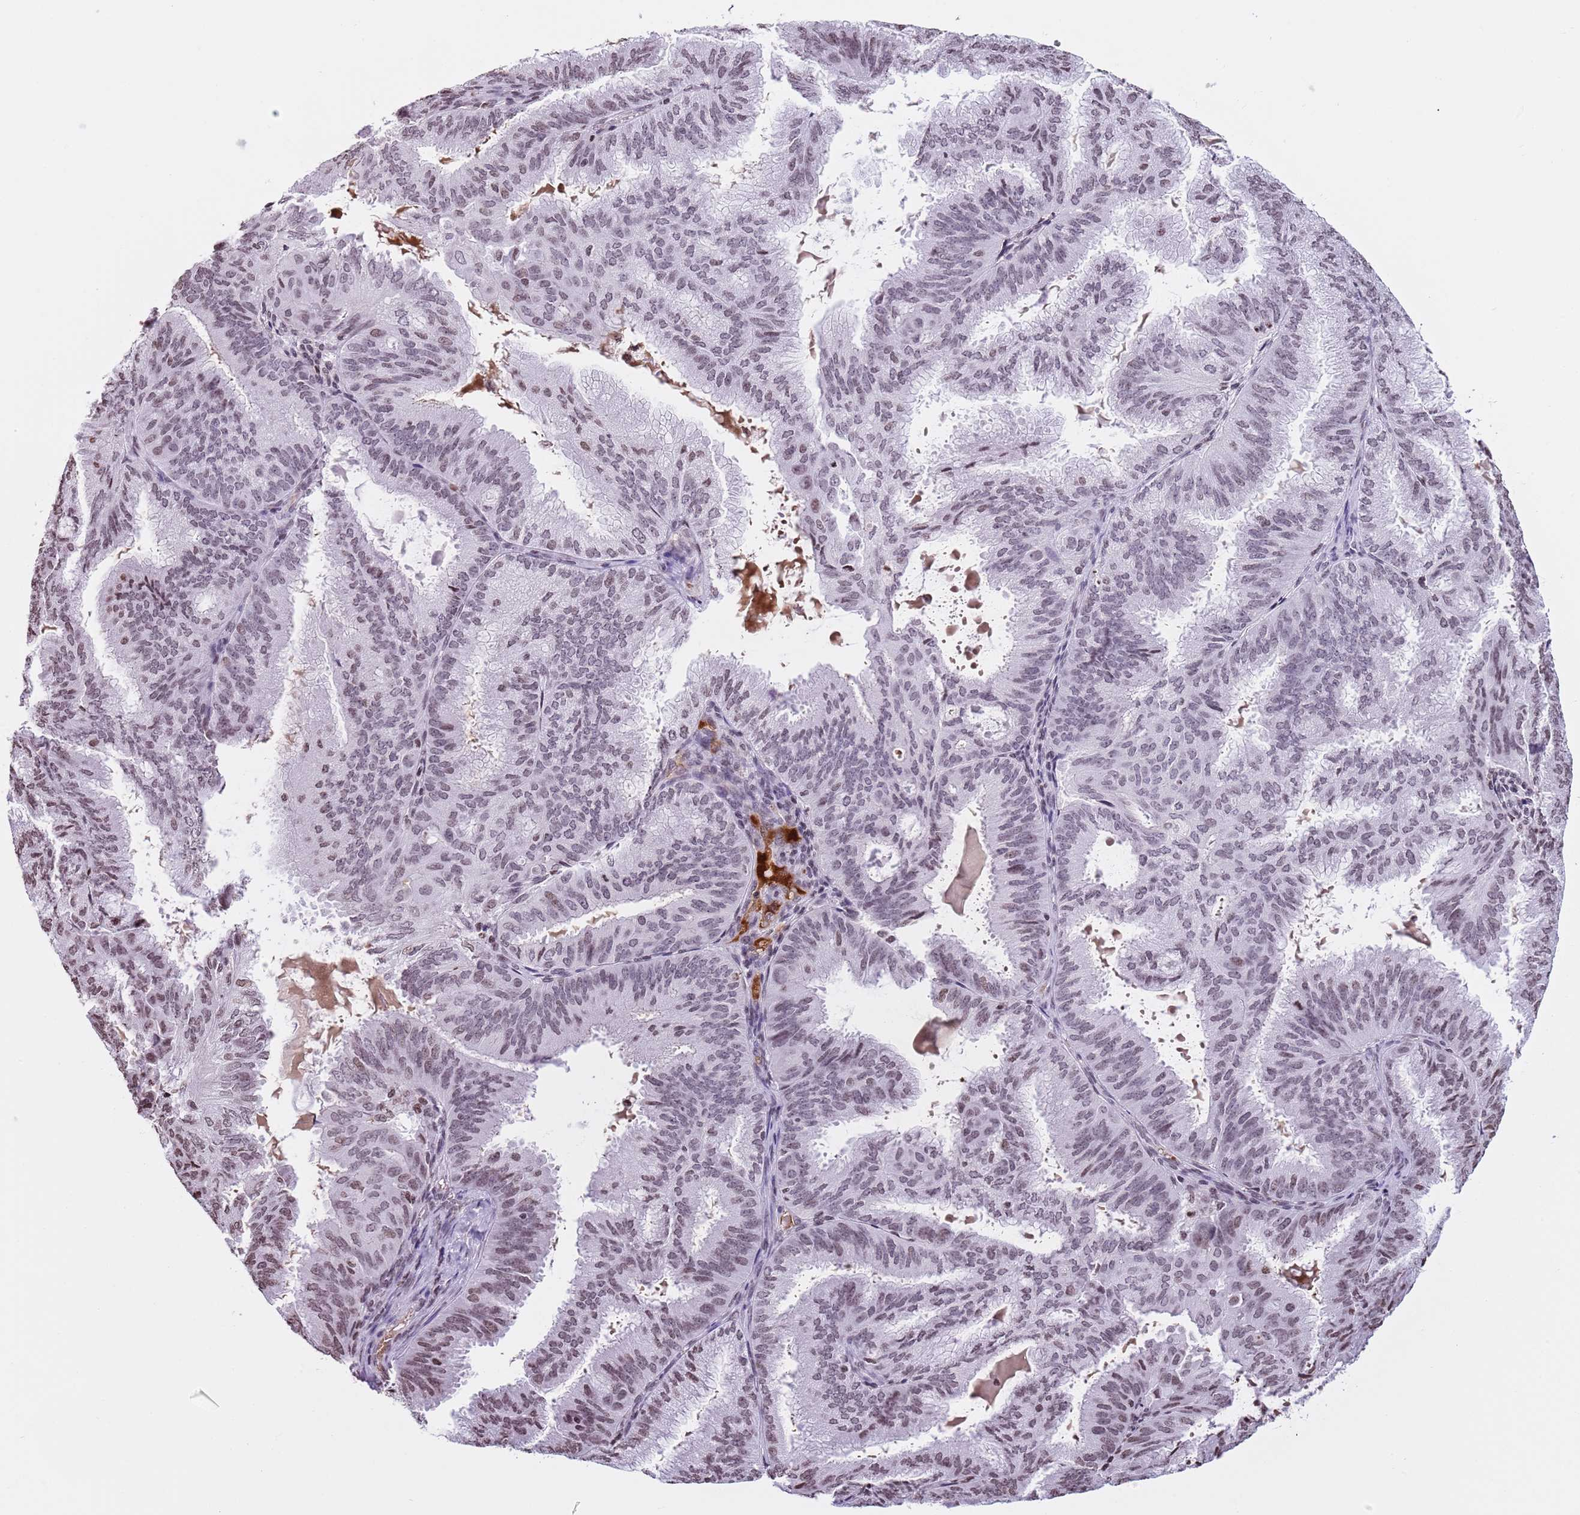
{"staining": {"intensity": "weak", "quantity": "25%-75%", "location": "nuclear"}, "tissue": "endometrial cancer", "cell_type": "Tumor cells", "image_type": "cancer", "snomed": [{"axis": "morphology", "description": "Adenocarcinoma, NOS"}, {"axis": "topography", "description": "Endometrium"}], "caption": "Weak nuclear staining is identified in approximately 25%-75% of tumor cells in adenocarcinoma (endometrial). (brown staining indicates protein expression, while blue staining denotes nuclei).", "gene": "KPNA3", "patient": {"sex": "female", "age": 49}}